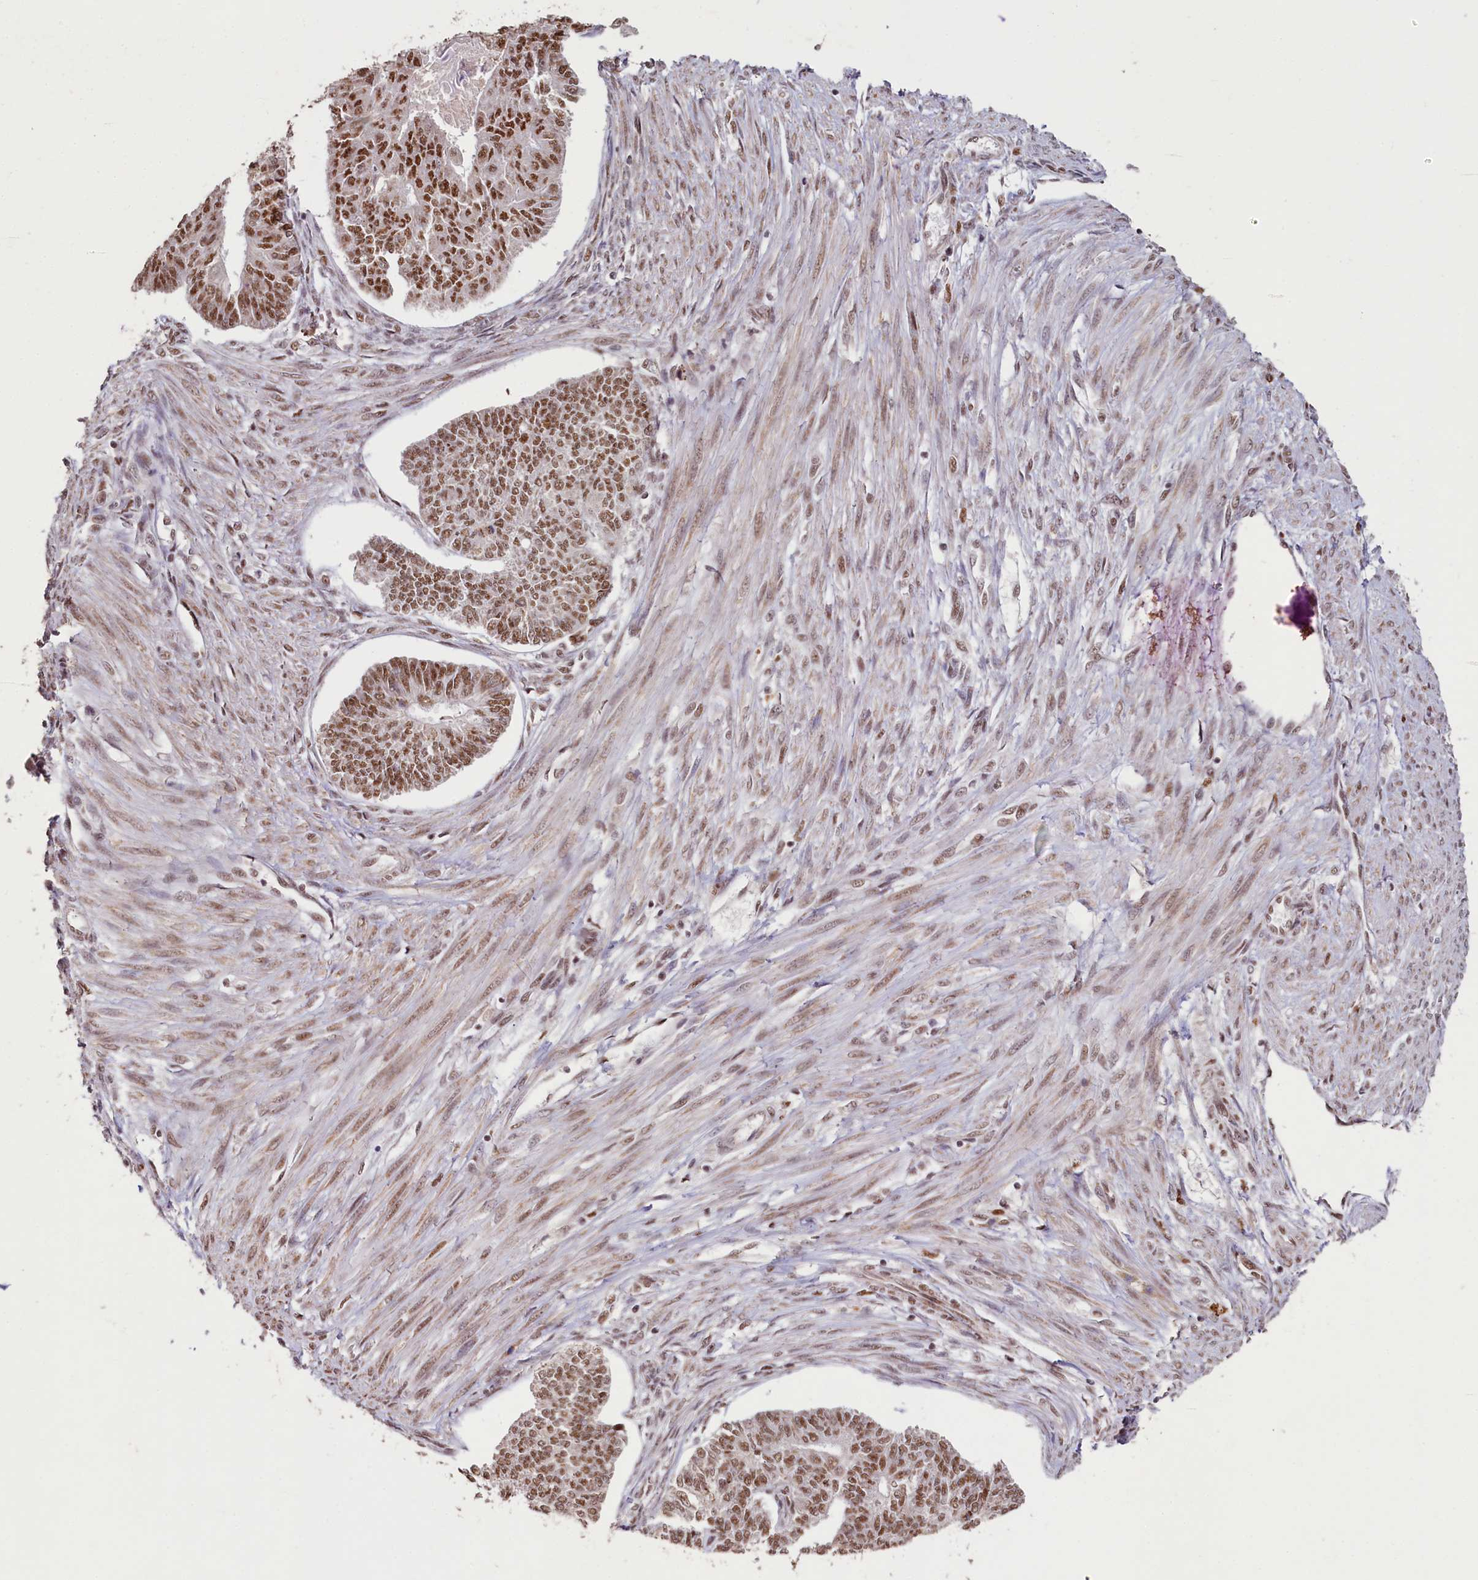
{"staining": {"intensity": "moderate", "quantity": ">75%", "location": "nuclear"}, "tissue": "endometrial cancer", "cell_type": "Tumor cells", "image_type": "cancer", "snomed": [{"axis": "morphology", "description": "Adenocarcinoma, NOS"}, {"axis": "topography", "description": "Endometrium"}], "caption": "This is an image of immunohistochemistry staining of endometrial cancer, which shows moderate staining in the nuclear of tumor cells.", "gene": "PDE6D", "patient": {"sex": "female", "age": 32}}